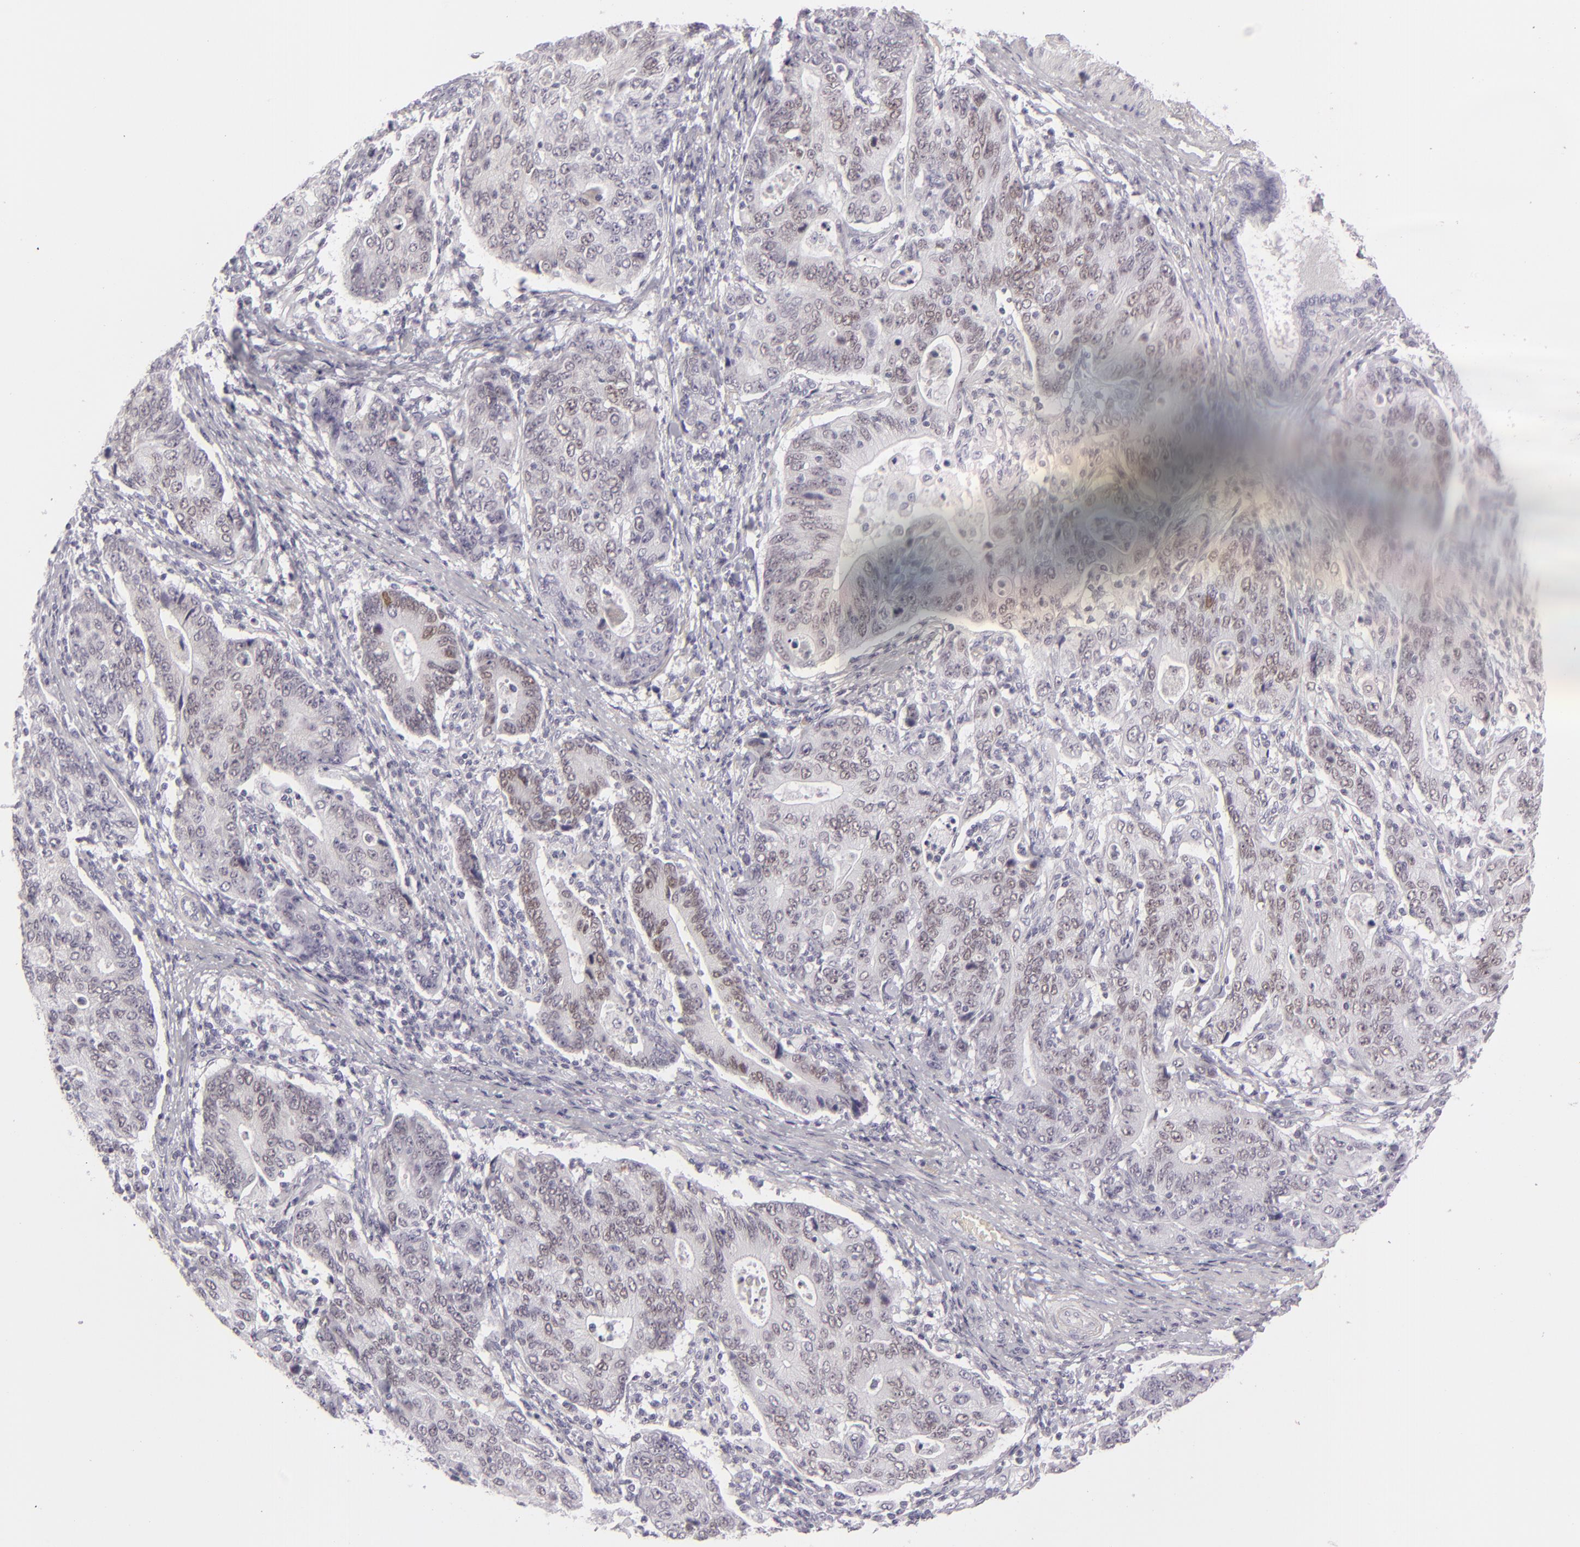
{"staining": {"intensity": "weak", "quantity": "25%-75%", "location": "nuclear"}, "tissue": "stomach cancer", "cell_type": "Tumor cells", "image_type": "cancer", "snomed": [{"axis": "morphology", "description": "Adenocarcinoma, NOS"}, {"axis": "topography", "description": "Esophagus"}, {"axis": "topography", "description": "Stomach"}], "caption": "Stomach cancer was stained to show a protein in brown. There is low levels of weak nuclear staining in approximately 25%-75% of tumor cells.", "gene": "CDX2", "patient": {"sex": "male", "age": 74}}